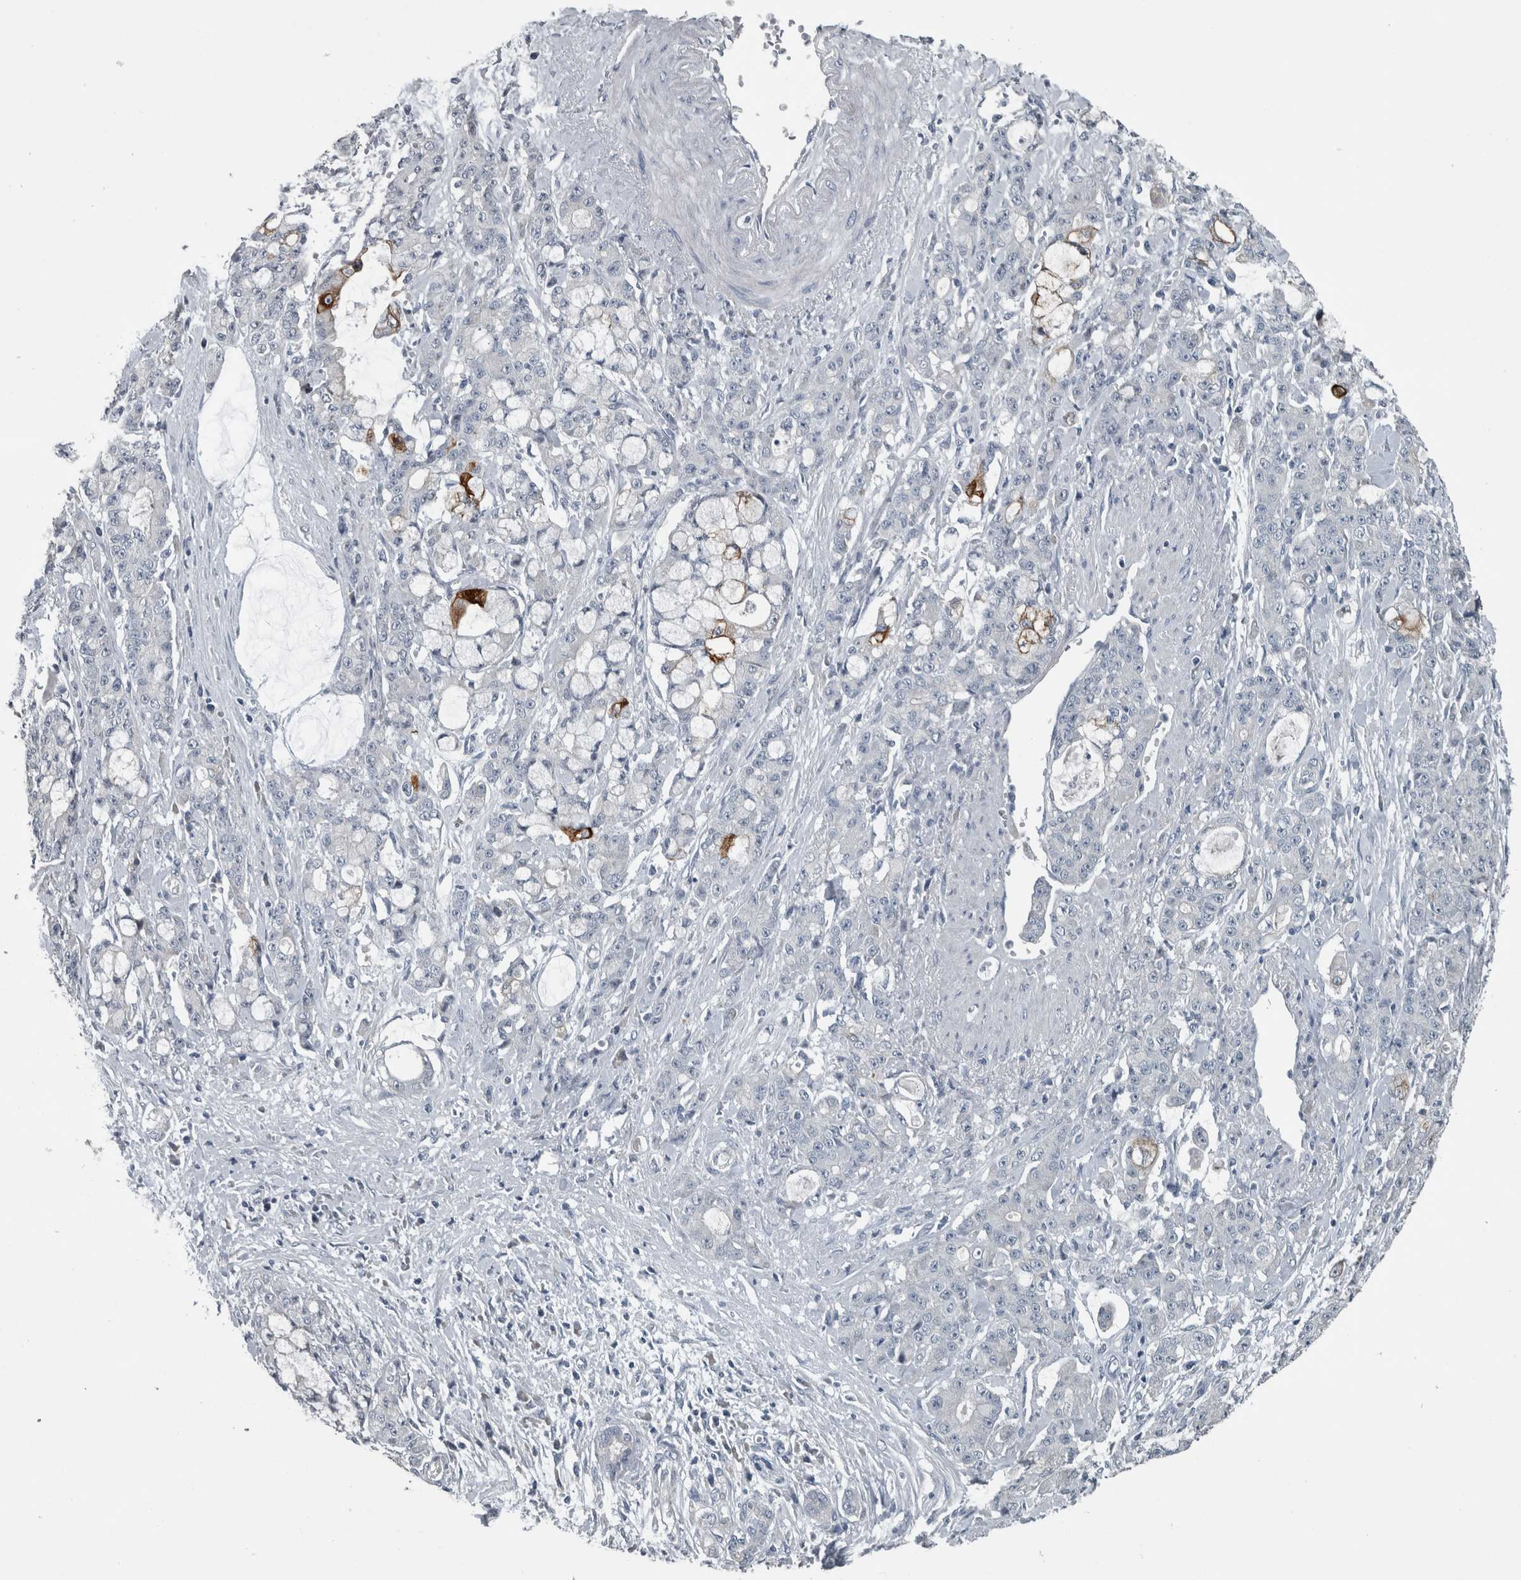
{"staining": {"intensity": "negative", "quantity": "none", "location": "none"}, "tissue": "pancreatic cancer", "cell_type": "Tumor cells", "image_type": "cancer", "snomed": [{"axis": "morphology", "description": "Adenocarcinoma, NOS"}, {"axis": "topography", "description": "Pancreas"}], "caption": "Immunohistochemistry (IHC) micrograph of neoplastic tissue: pancreatic adenocarcinoma stained with DAB (3,3'-diaminobenzidine) shows no significant protein staining in tumor cells.", "gene": "KRT20", "patient": {"sex": "female", "age": 73}}